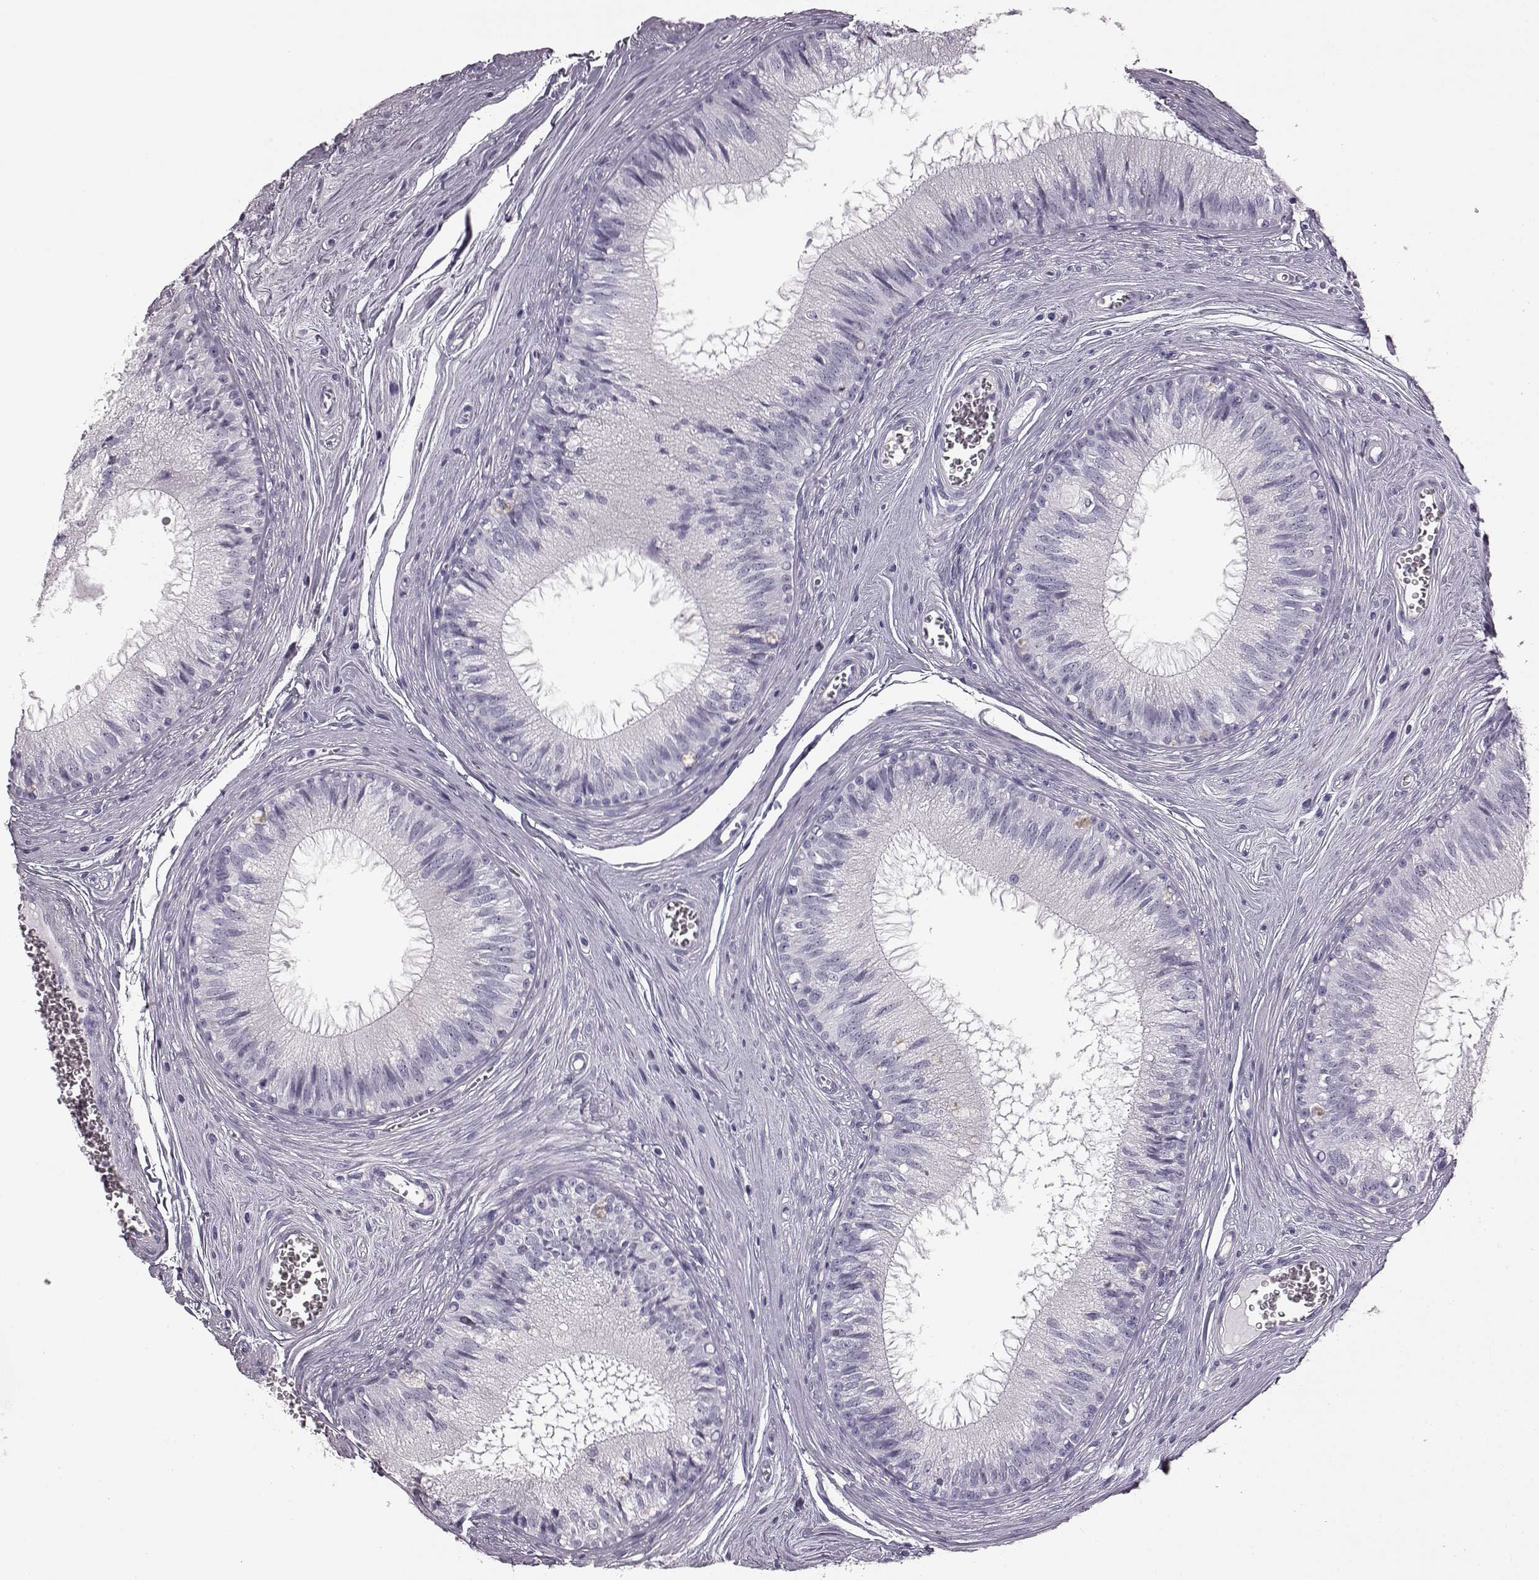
{"staining": {"intensity": "negative", "quantity": "none", "location": "none"}, "tissue": "epididymis", "cell_type": "Glandular cells", "image_type": "normal", "snomed": [{"axis": "morphology", "description": "Normal tissue, NOS"}, {"axis": "topography", "description": "Epididymis"}], "caption": "There is no significant positivity in glandular cells of epididymis. (DAB (3,3'-diaminobenzidine) immunohistochemistry with hematoxylin counter stain).", "gene": "AIPL1", "patient": {"sex": "male", "age": 37}}